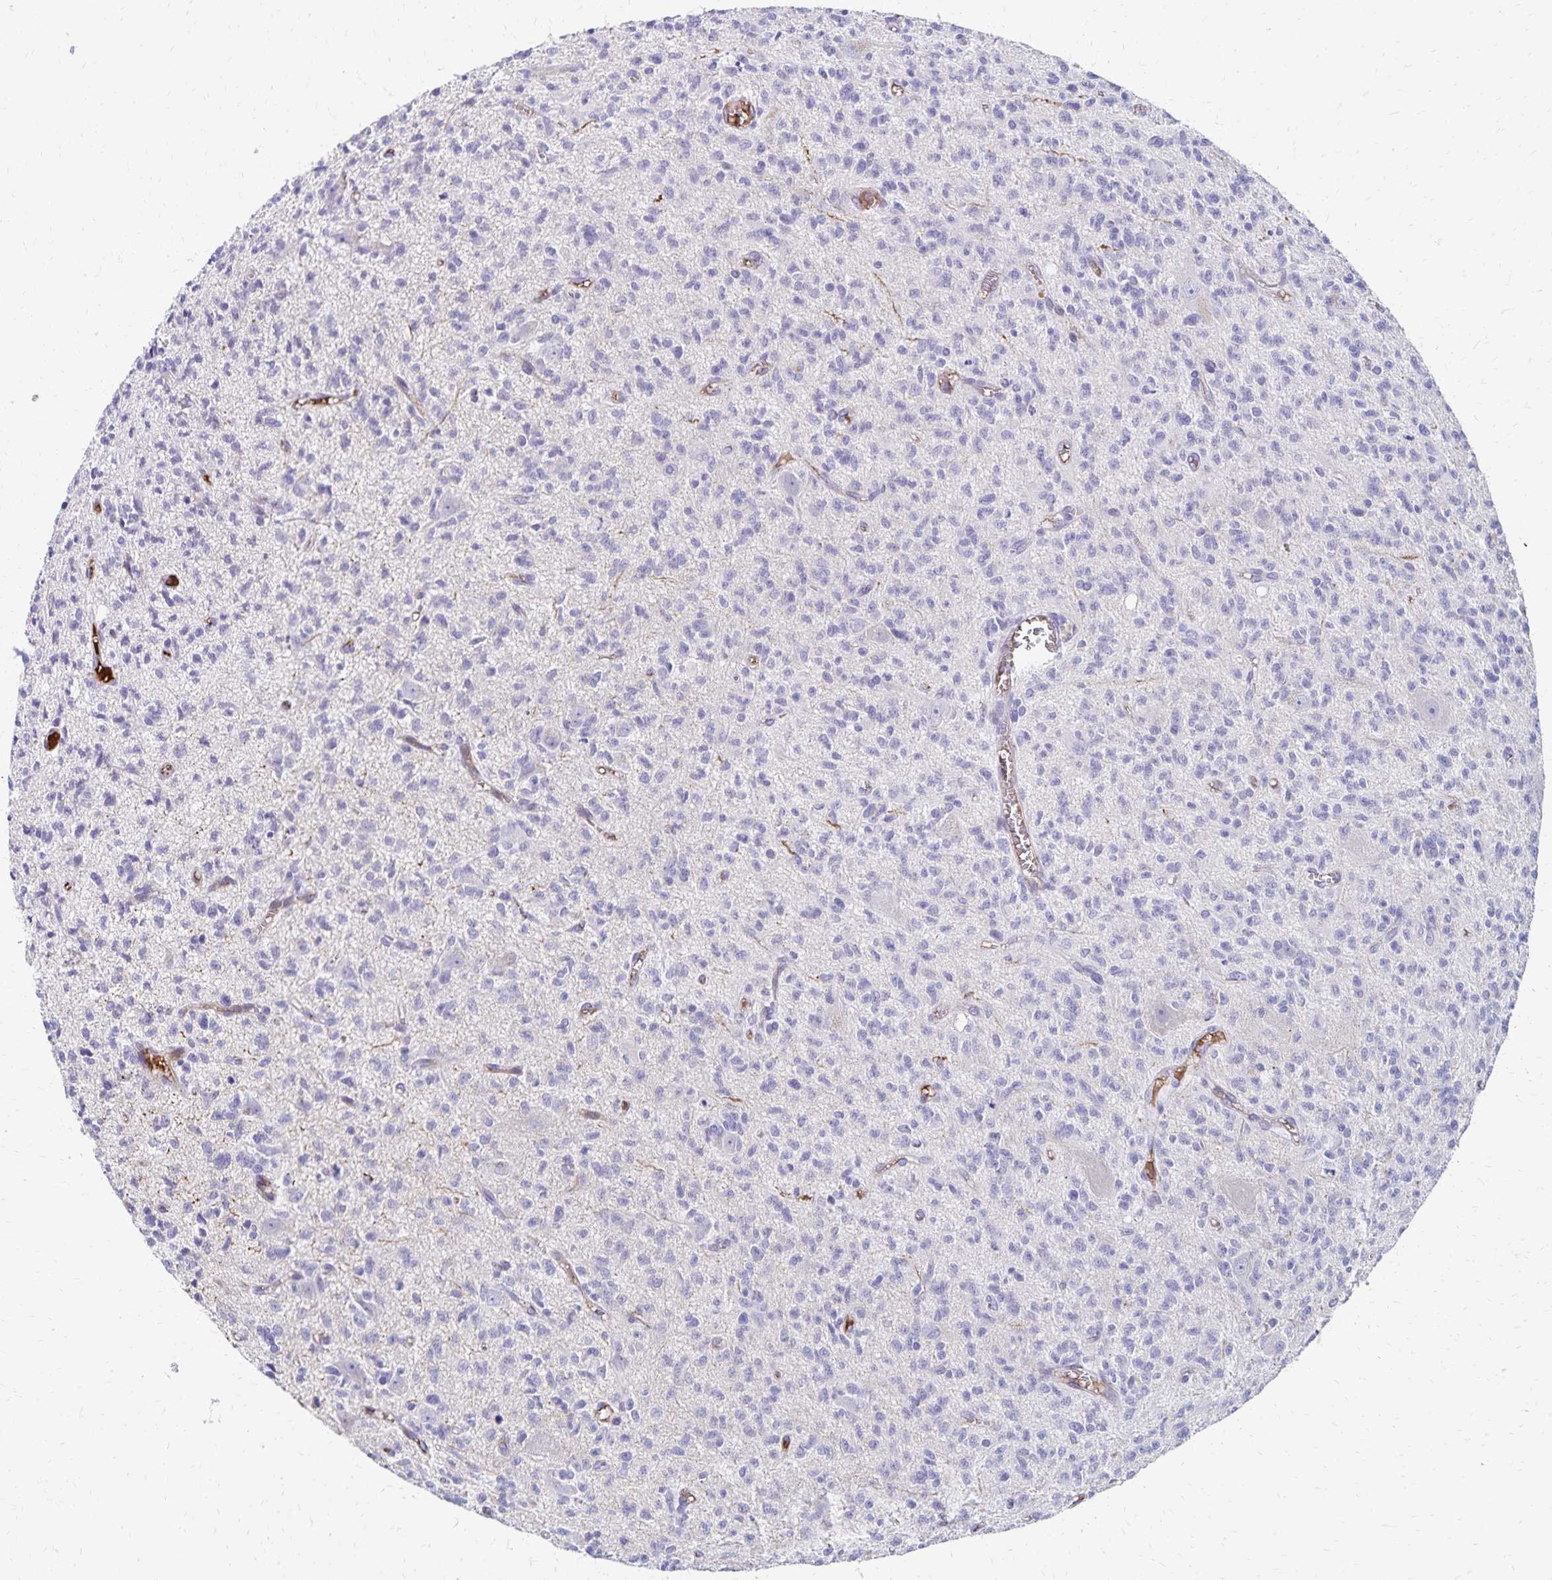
{"staining": {"intensity": "negative", "quantity": "none", "location": "none"}, "tissue": "glioma", "cell_type": "Tumor cells", "image_type": "cancer", "snomed": [{"axis": "morphology", "description": "Glioma, malignant, Low grade"}, {"axis": "topography", "description": "Brain"}], "caption": "Glioma was stained to show a protein in brown. There is no significant expression in tumor cells.", "gene": "NECAP1", "patient": {"sex": "male", "age": 64}}